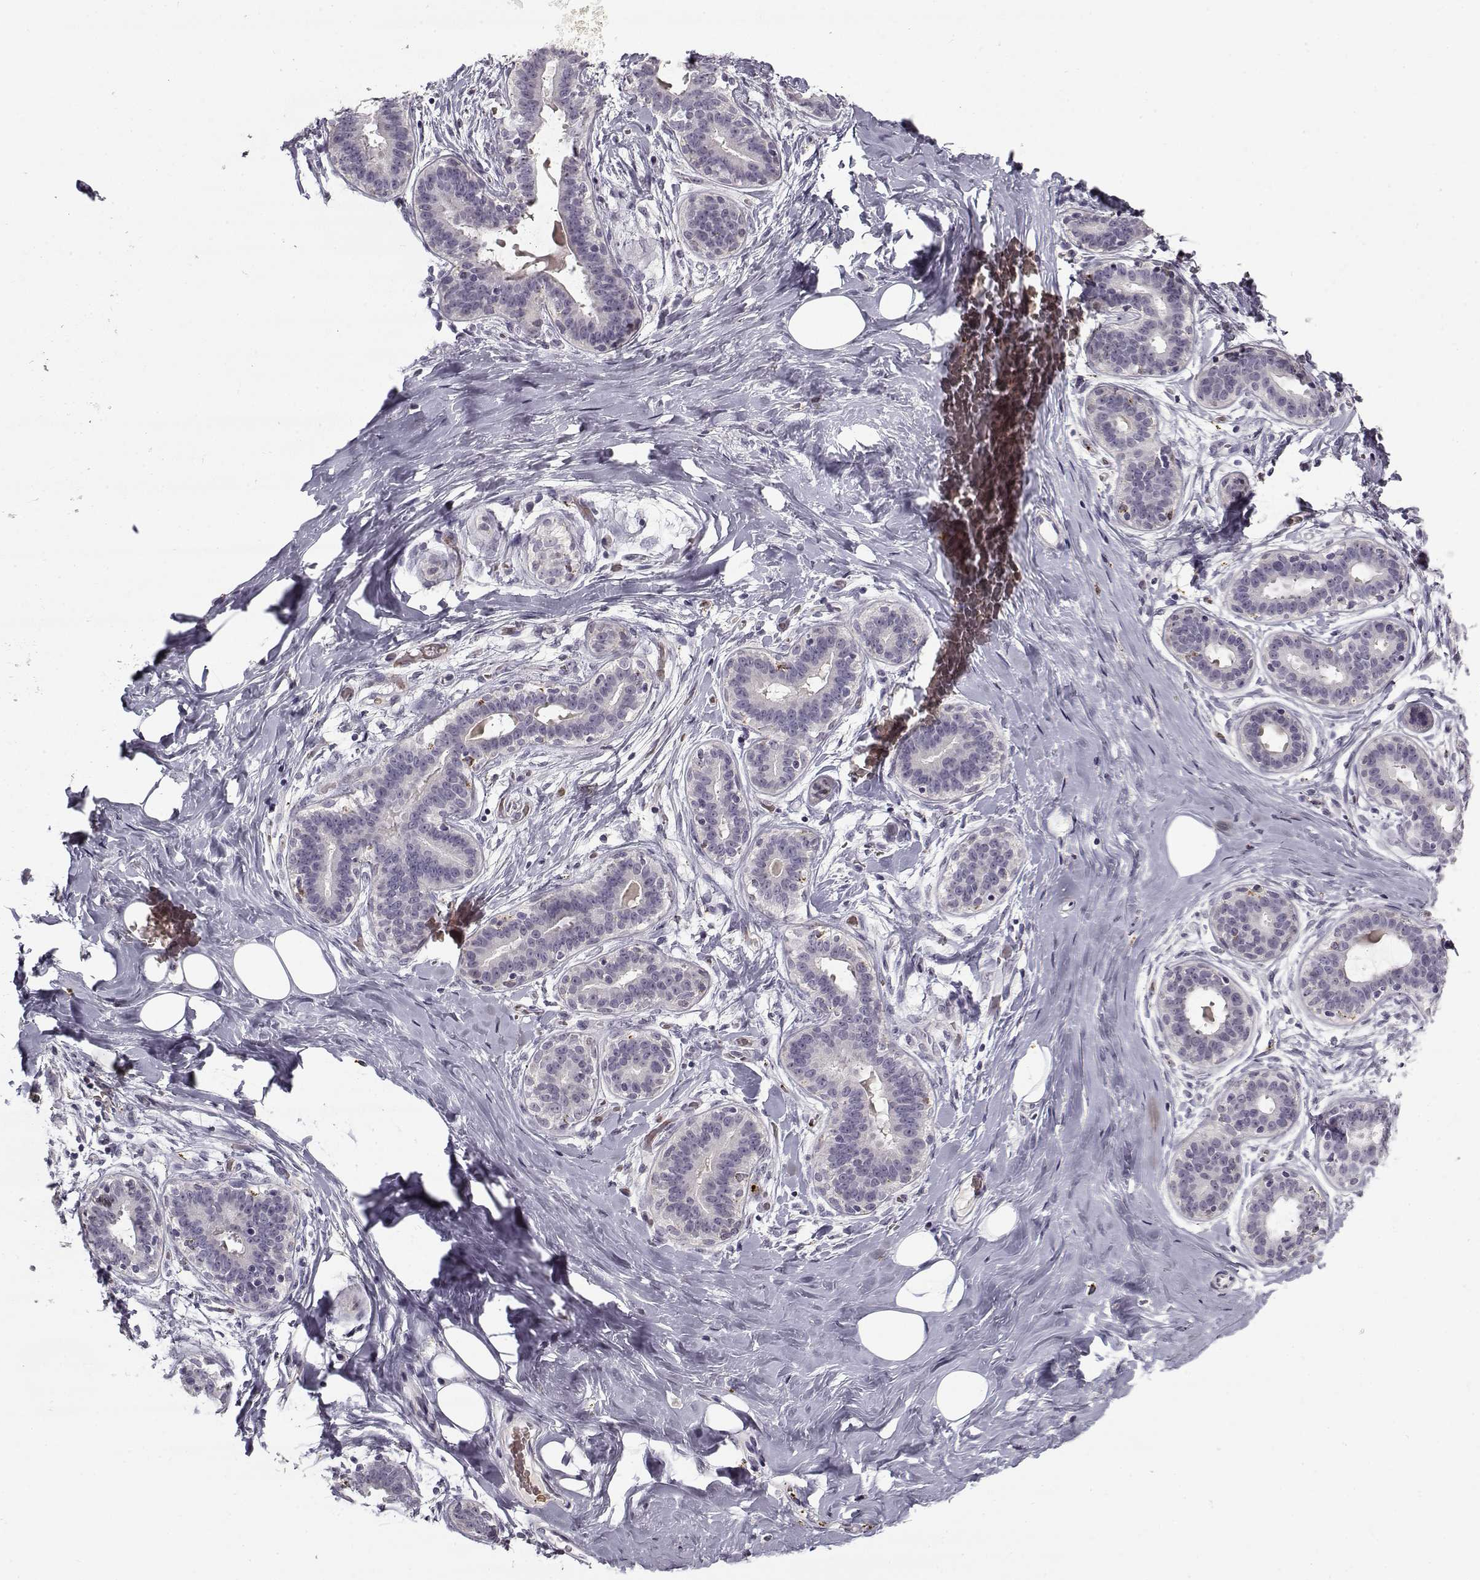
{"staining": {"intensity": "negative", "quantity": "none", "location": "none"}, "tissue": "breast", "cell_type": "Adipocytes", "image_type": "normal", "snomed": [{"axis": "morphology", "description": "Normal tissue, NOS"}, {"axis": "topography", "description": "Skin"}, {"axis": "topography", "description": "Breast"}], "caption": "Protein analysis of unremarkable breast shows no significant positivity in adipocytes.", "gene": "SNCA", "patient": {"sex": "female", "age": 43}}